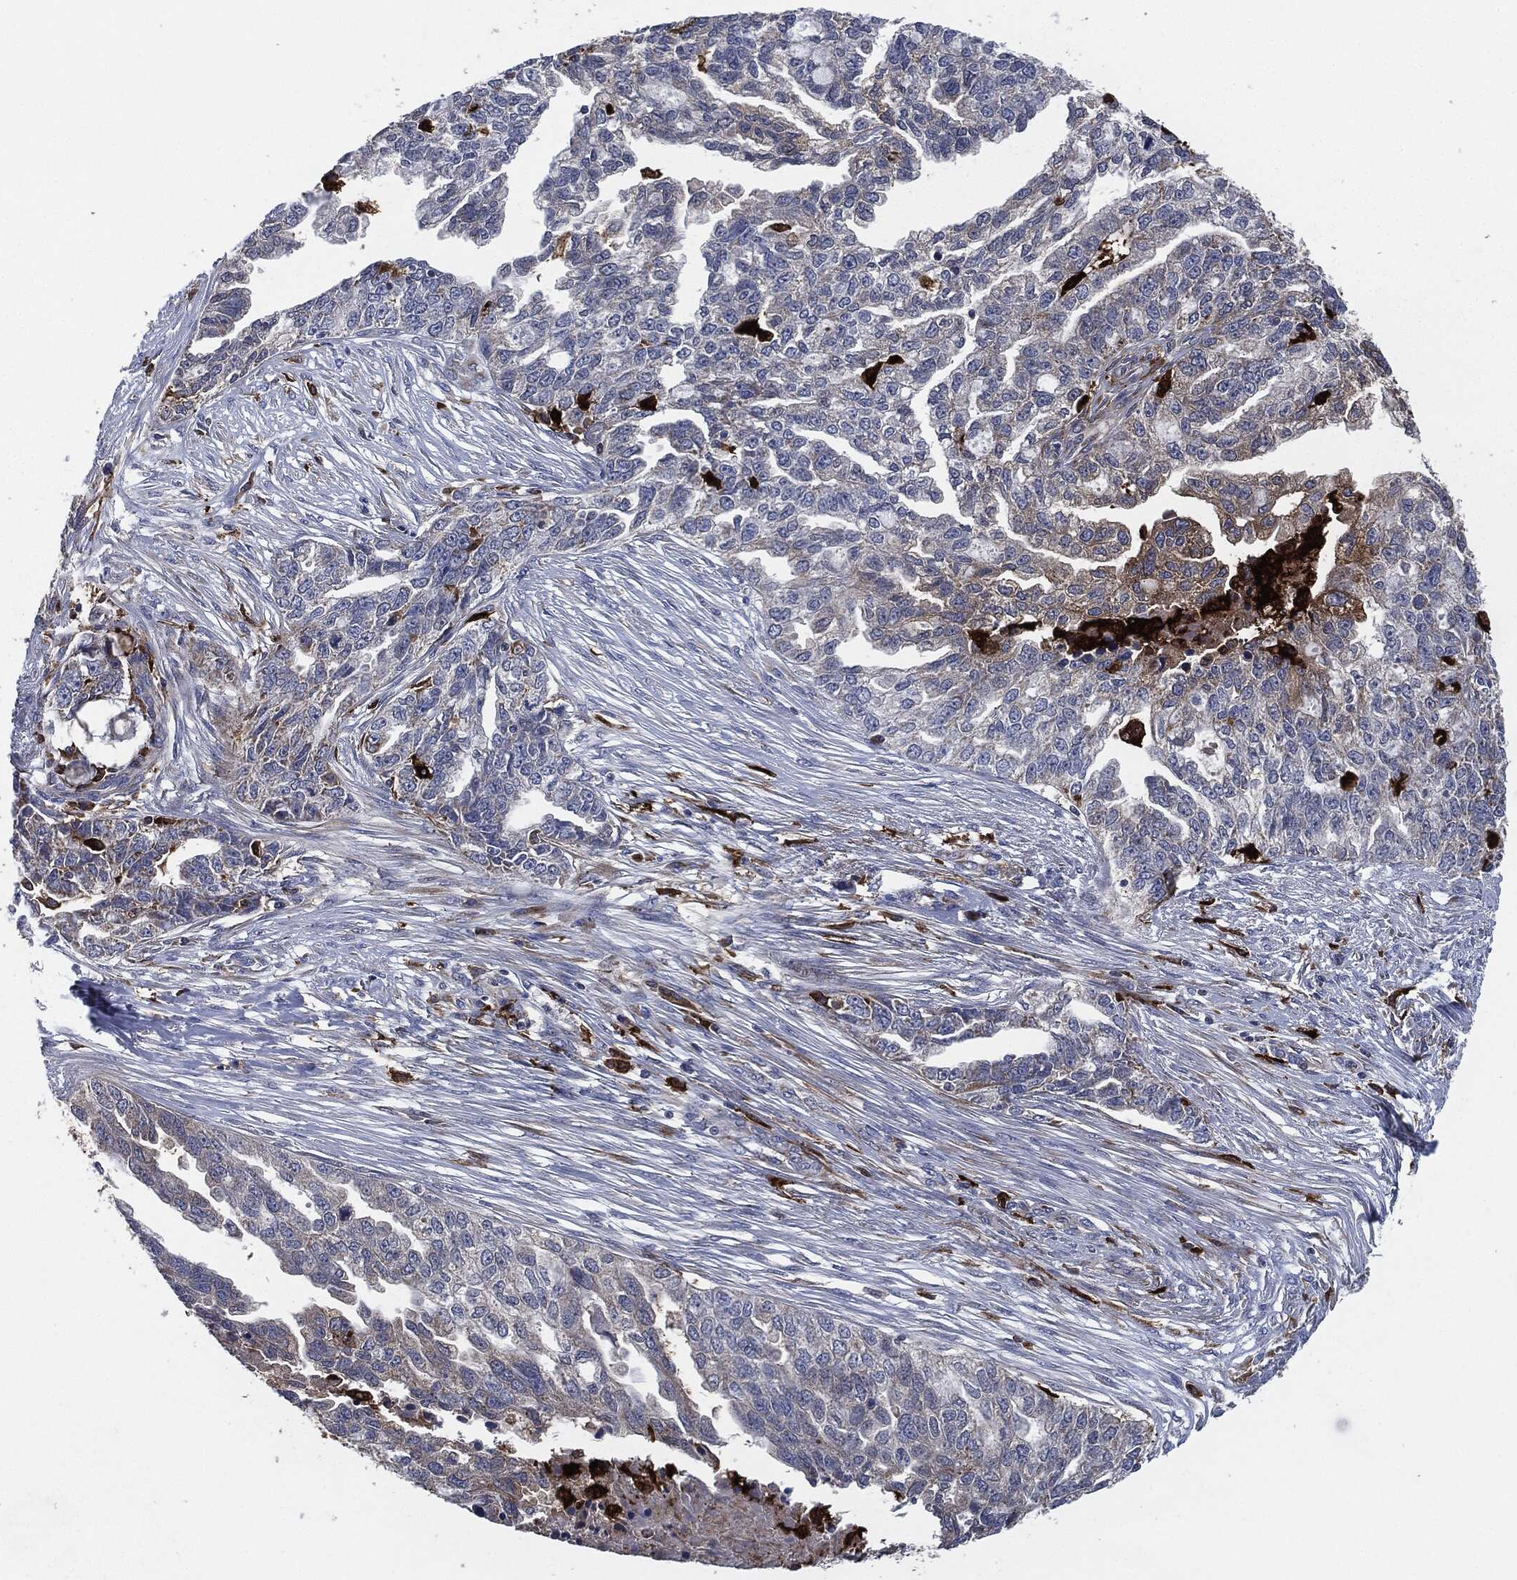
{"staining": {"intensity": "weak", "quantity": "25%-75%", "location": "cytoplasmic/membranous"}, "tissue": "ovarian cancer", "cell_type": "Tumor cells", "image_type": "cancer", "snomed": [{"axis": "morphology", "description": "Cystadenocarcinoma, serous, NOS"}, {"axis": "topography", "description": "Ovary"}], "caption": "High-power microscopy captured an immunohistochemistry (IHC) photomicrograph of ovarian cancer, revealing weak cytoplasmic/membranous staining in about 25%-75% of tumor cells.", "gene": "TMEM11", "patient": {"sex": "female", "age": 51}}